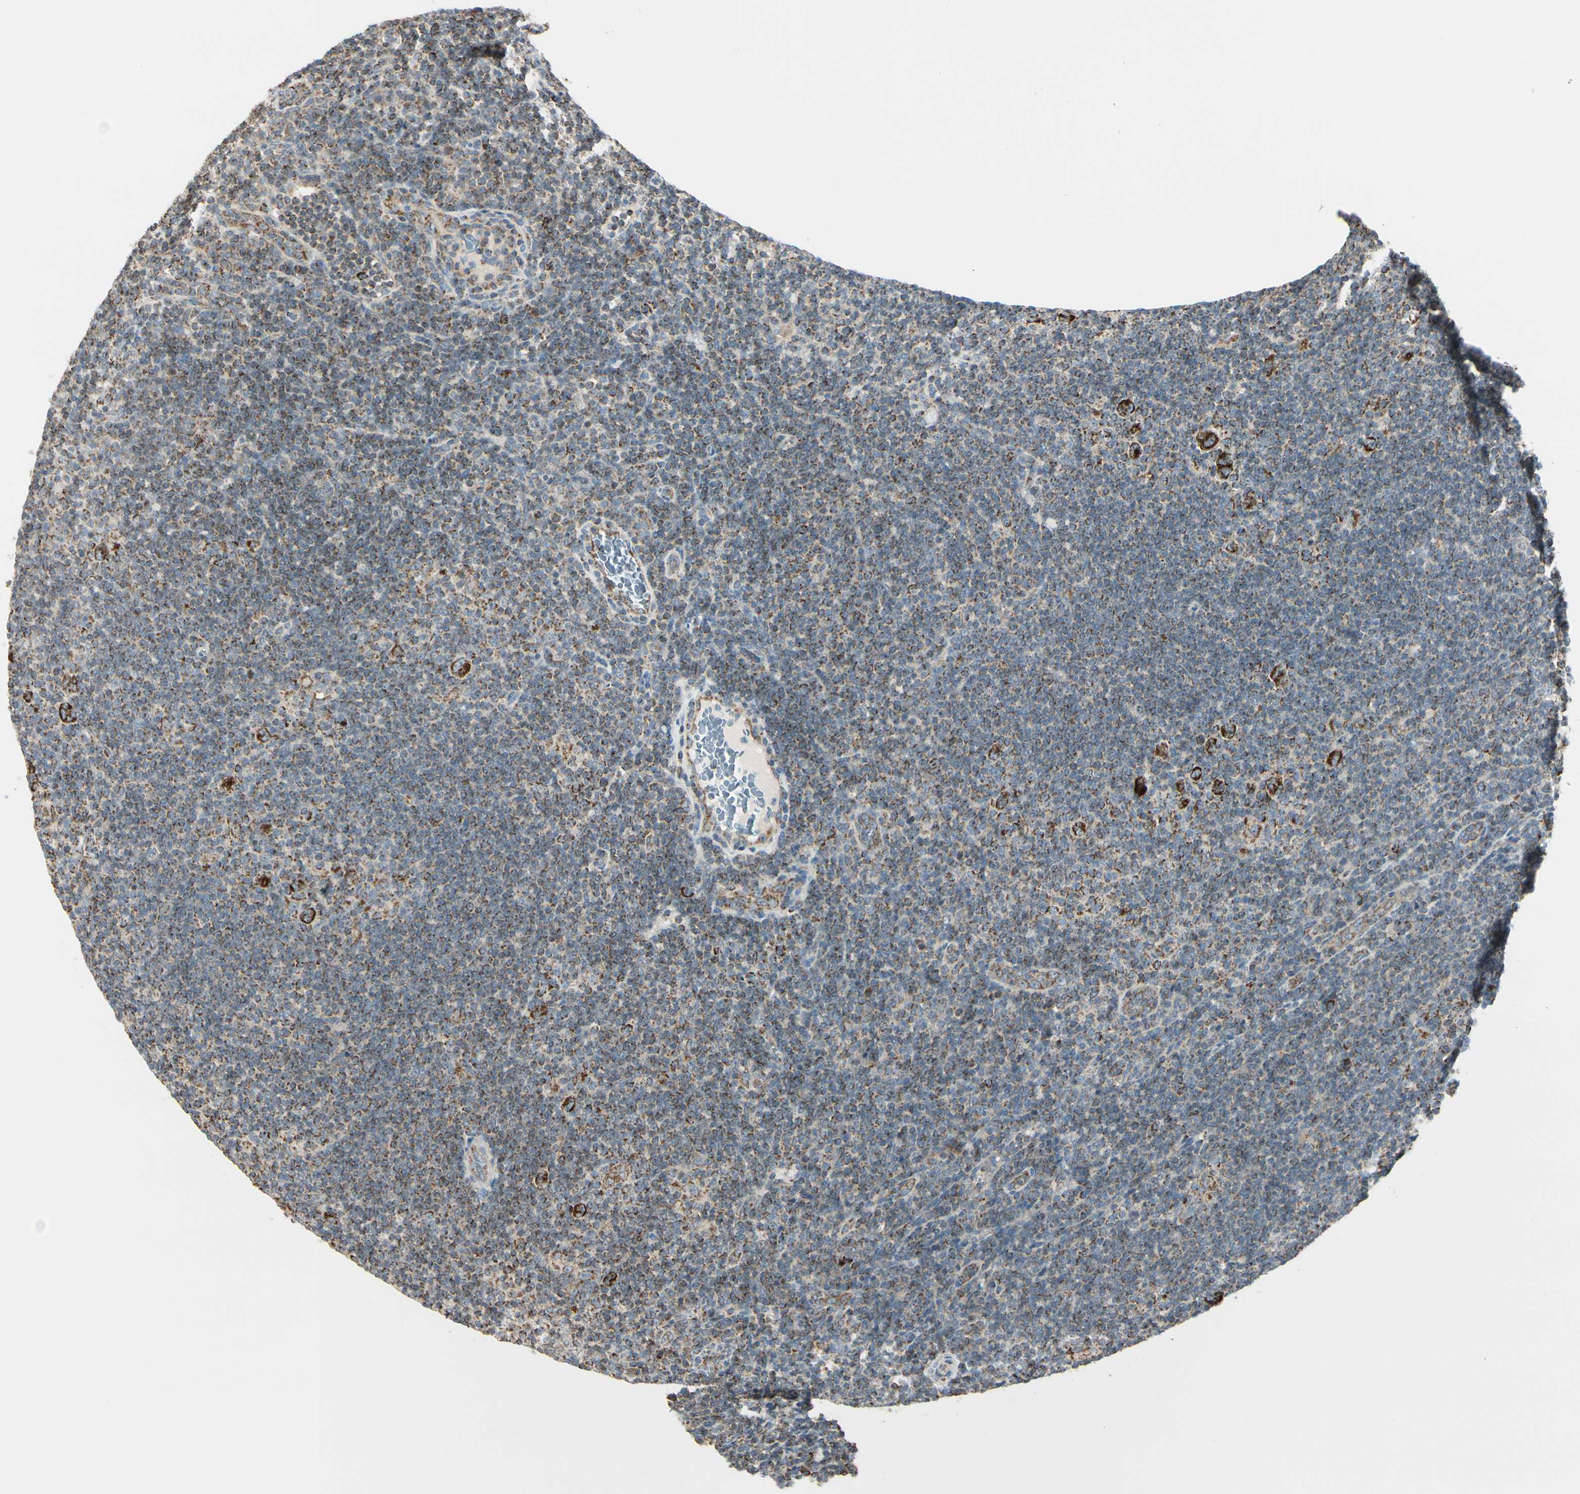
{"staining": {"intensity": "moderate", "quantity": ">75%", "location": "cytoplasmic/membranous"}, "tissue": "lymphoma", "cell_type": "Tumor cells", "image_type": "cancer", "snomed": [{"axis": "morphology", "description": "Hodgkin's disease, NOS"}, {"axis": "topography", "description": "Lymph node"}], "caption": "Protein analysis of lymphoma tissue reveals moderate cytoplasmic/membranous expression in about >75% of tumor cells. The protein is shown in brown color, while the nuclei are stained blue.", "gene": "ANKS6", "patient": {"sex": "female", "age": 57}}